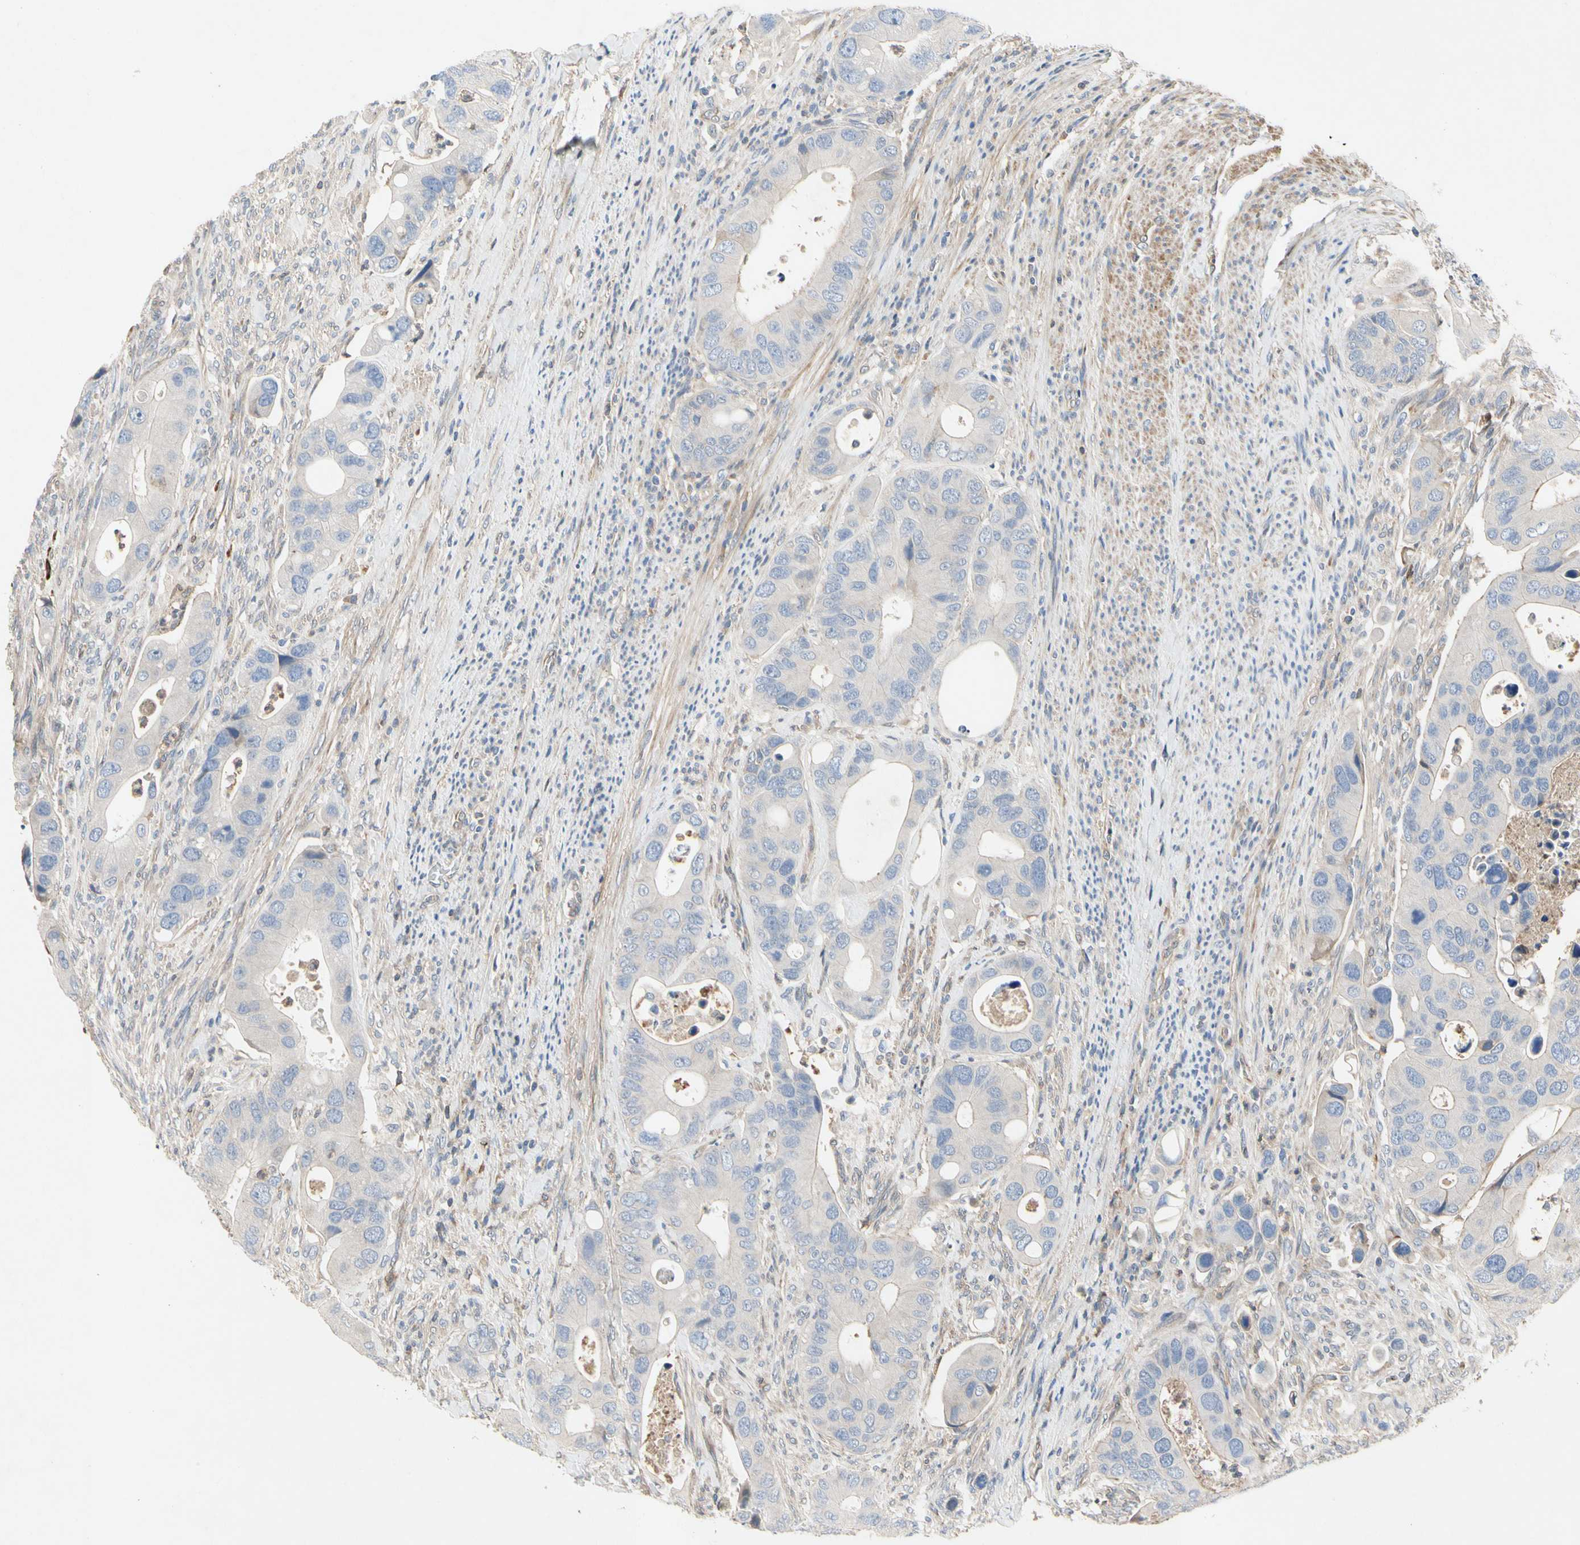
{"staining": {"intensity": "negative", "quantity": "none", "location": "none"}, "tissue": "colorectal cancer", "cell_type": "Tumor cells", "image_type": "cancer", "snomed": [{"axis": "morphology", "description": "Adenocarcinoma, NOS"}, {"axis": "topography", "description": "Rectum"}], "caption": "High power microscopy photomicrograph of an immunohistochemistry image of adenocarcinoma (colorectal), revealing no significant positivity in tumor cells. (Brightfield microscopy of DAB (3,3'-diaminobenzidine) immunohistochemistry (IHC) at high magnification).", "gene": "CRTAC1", "patient": {"sex": "female", "age": 57}}